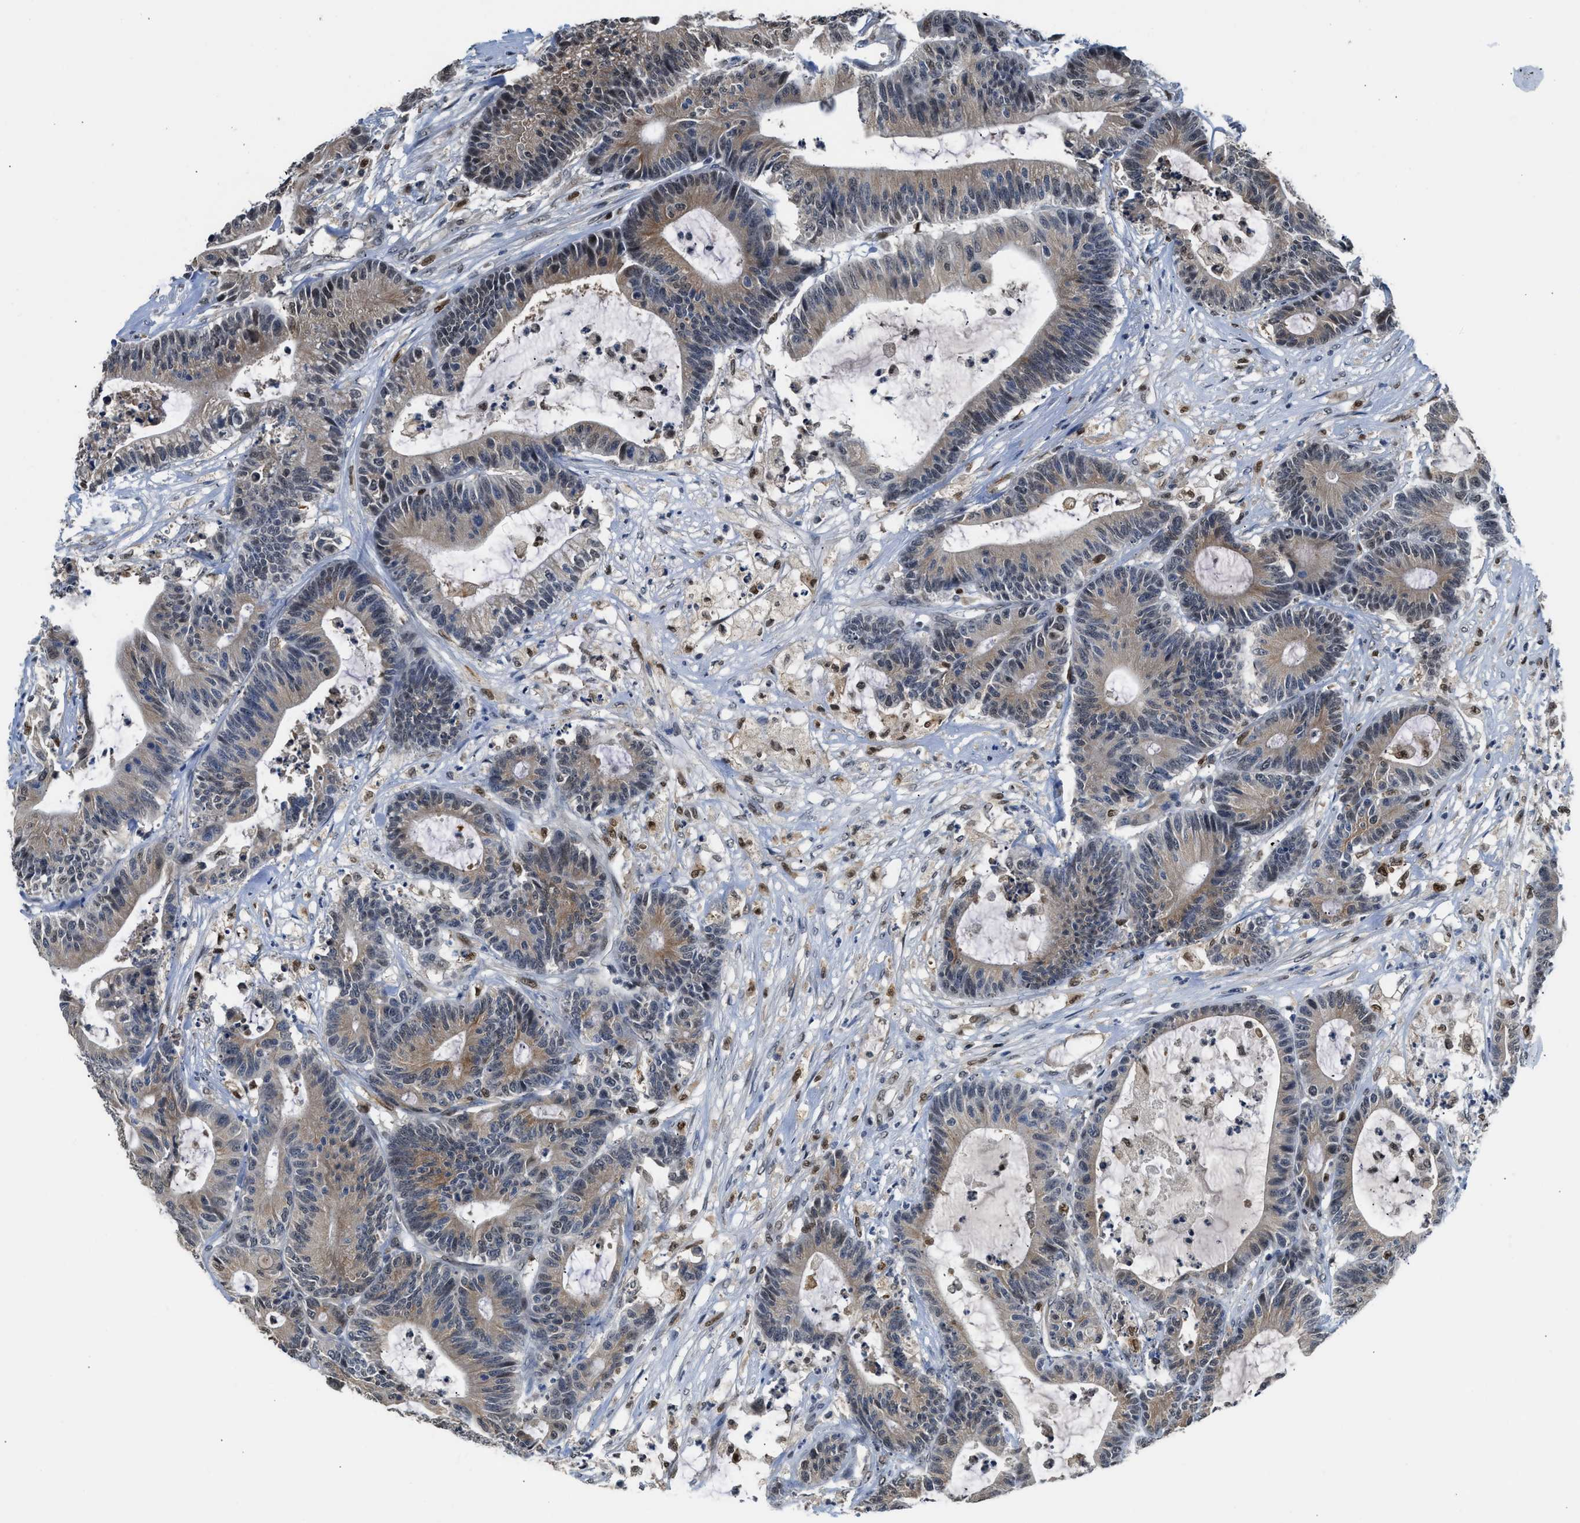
{"staining": {"intensity": "weak", "quantity": ">75%", "location": "cytoplasmic/membranous"}, "tissue": "colorectal cancer", "cell_type": "Tumor cells", "image_type": "cancer", "snomed": [{"axis": "morphology", "description": "Adenocarcinoma, NOS"}, {"axis": "topography", "description": "Colon"}], "caption": "A brown stain shows weak cytoplasmic/membranous expression of a protein in human colorectal cancer (adenocarcinoma) tumor cells.", "gene": "ALX1", "patient": {"sex": "female", "age": 84}}